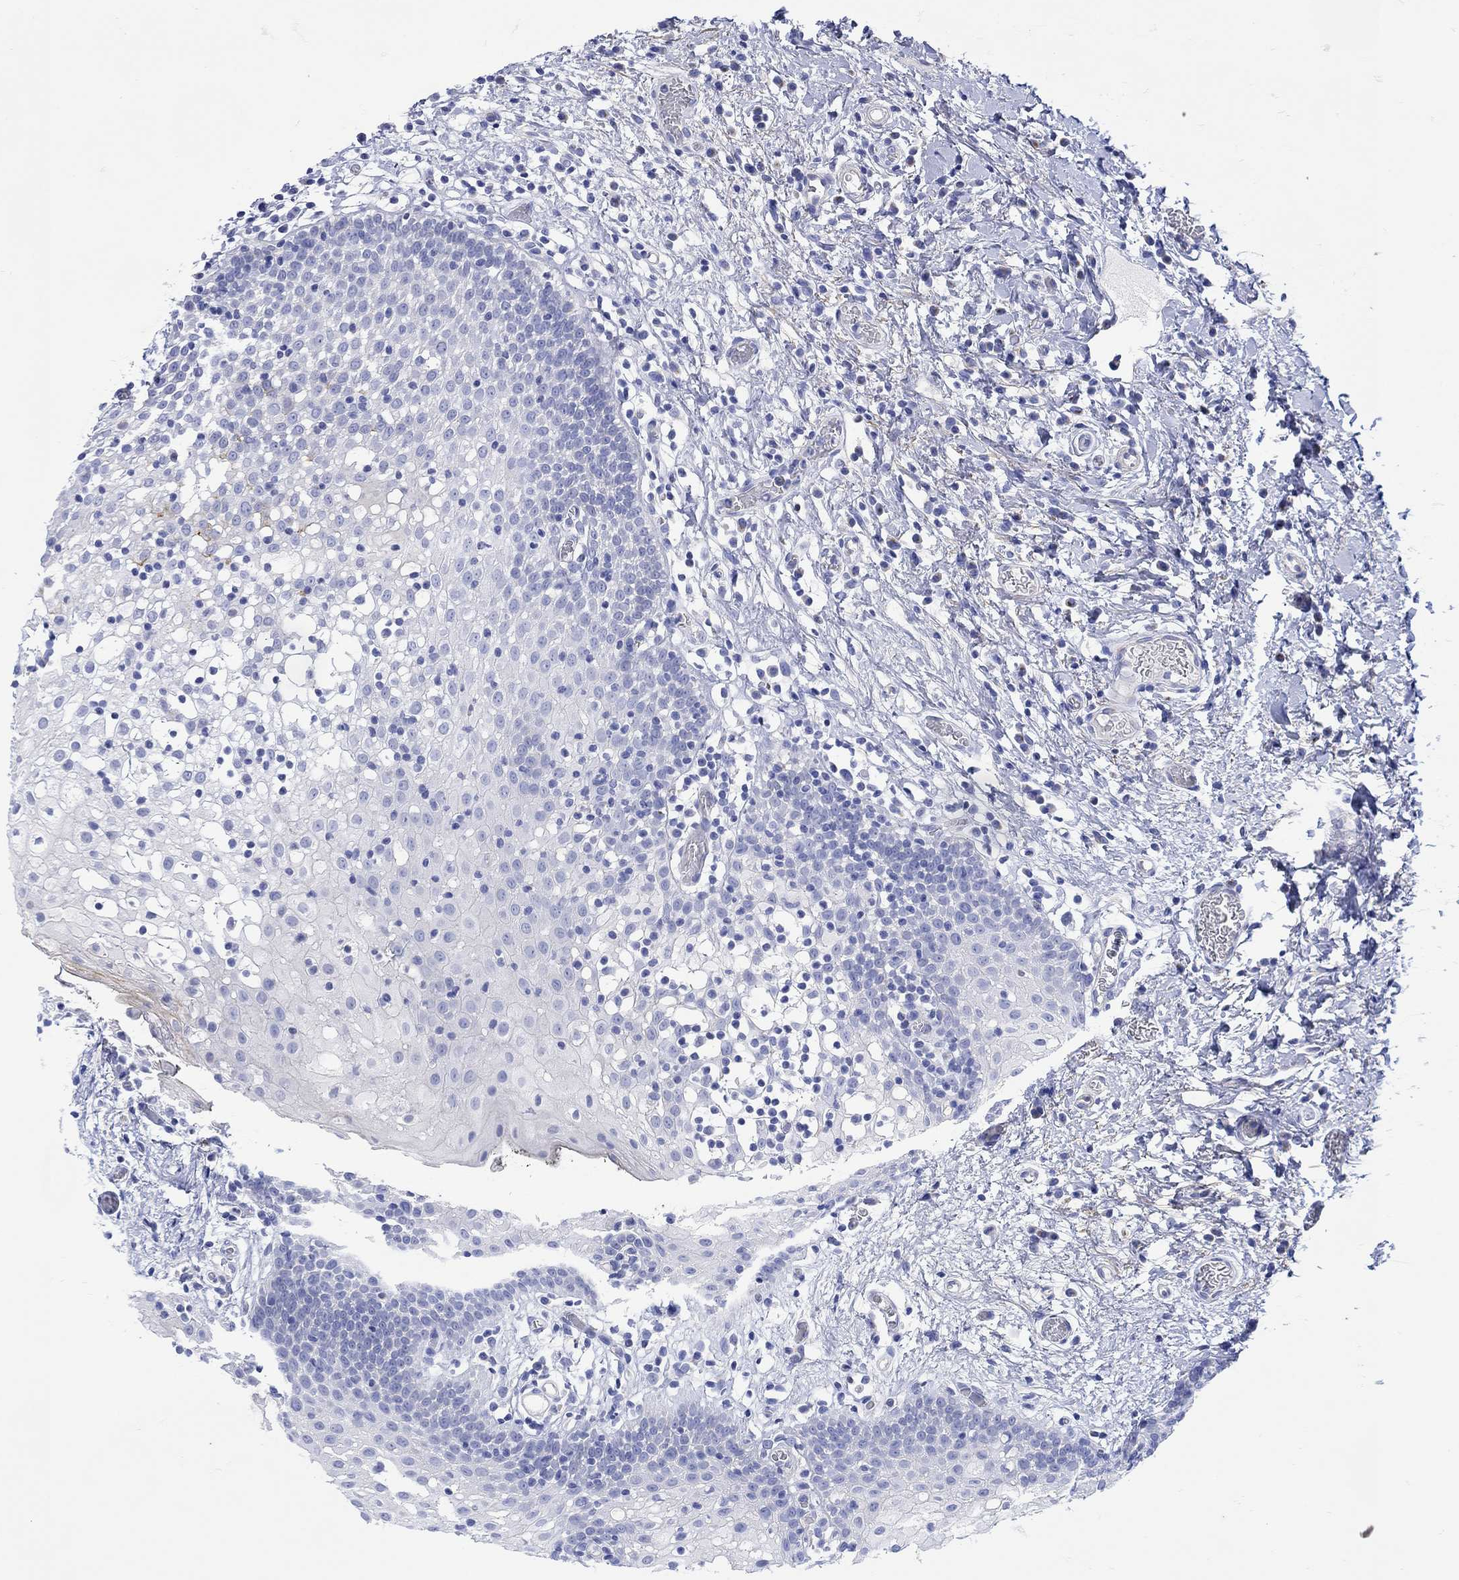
{"staining": {"intensity": "weak", "quantity": "<25%", "location": "cytoplasmic/membranous"}, "tissue": "oral mucosa", "cell_type": "Squamous epithelial cells", "image_type": "normal", "snomed": [{"axis": "morphology", "description": "Normal tissue, NOS"}, {"axis": "morphology", "description": "Squamous cell carcinoma, NOS"}, {"axis": "topography", "description": "Oral tissue"}, {"axis": "topography", "description": "Head-Neck"}], "caption": "DAB (3,3'-diaminobenzidine) immunohistochemical staining of unremarkable human oral mucosa demonstrates no significant staining in squamous epithelial cells. (Brightfield microscopy of DAB IHC at high magnification).", "gene": "ANKMY1", "patient": {"sex": "male", "age": 69}}